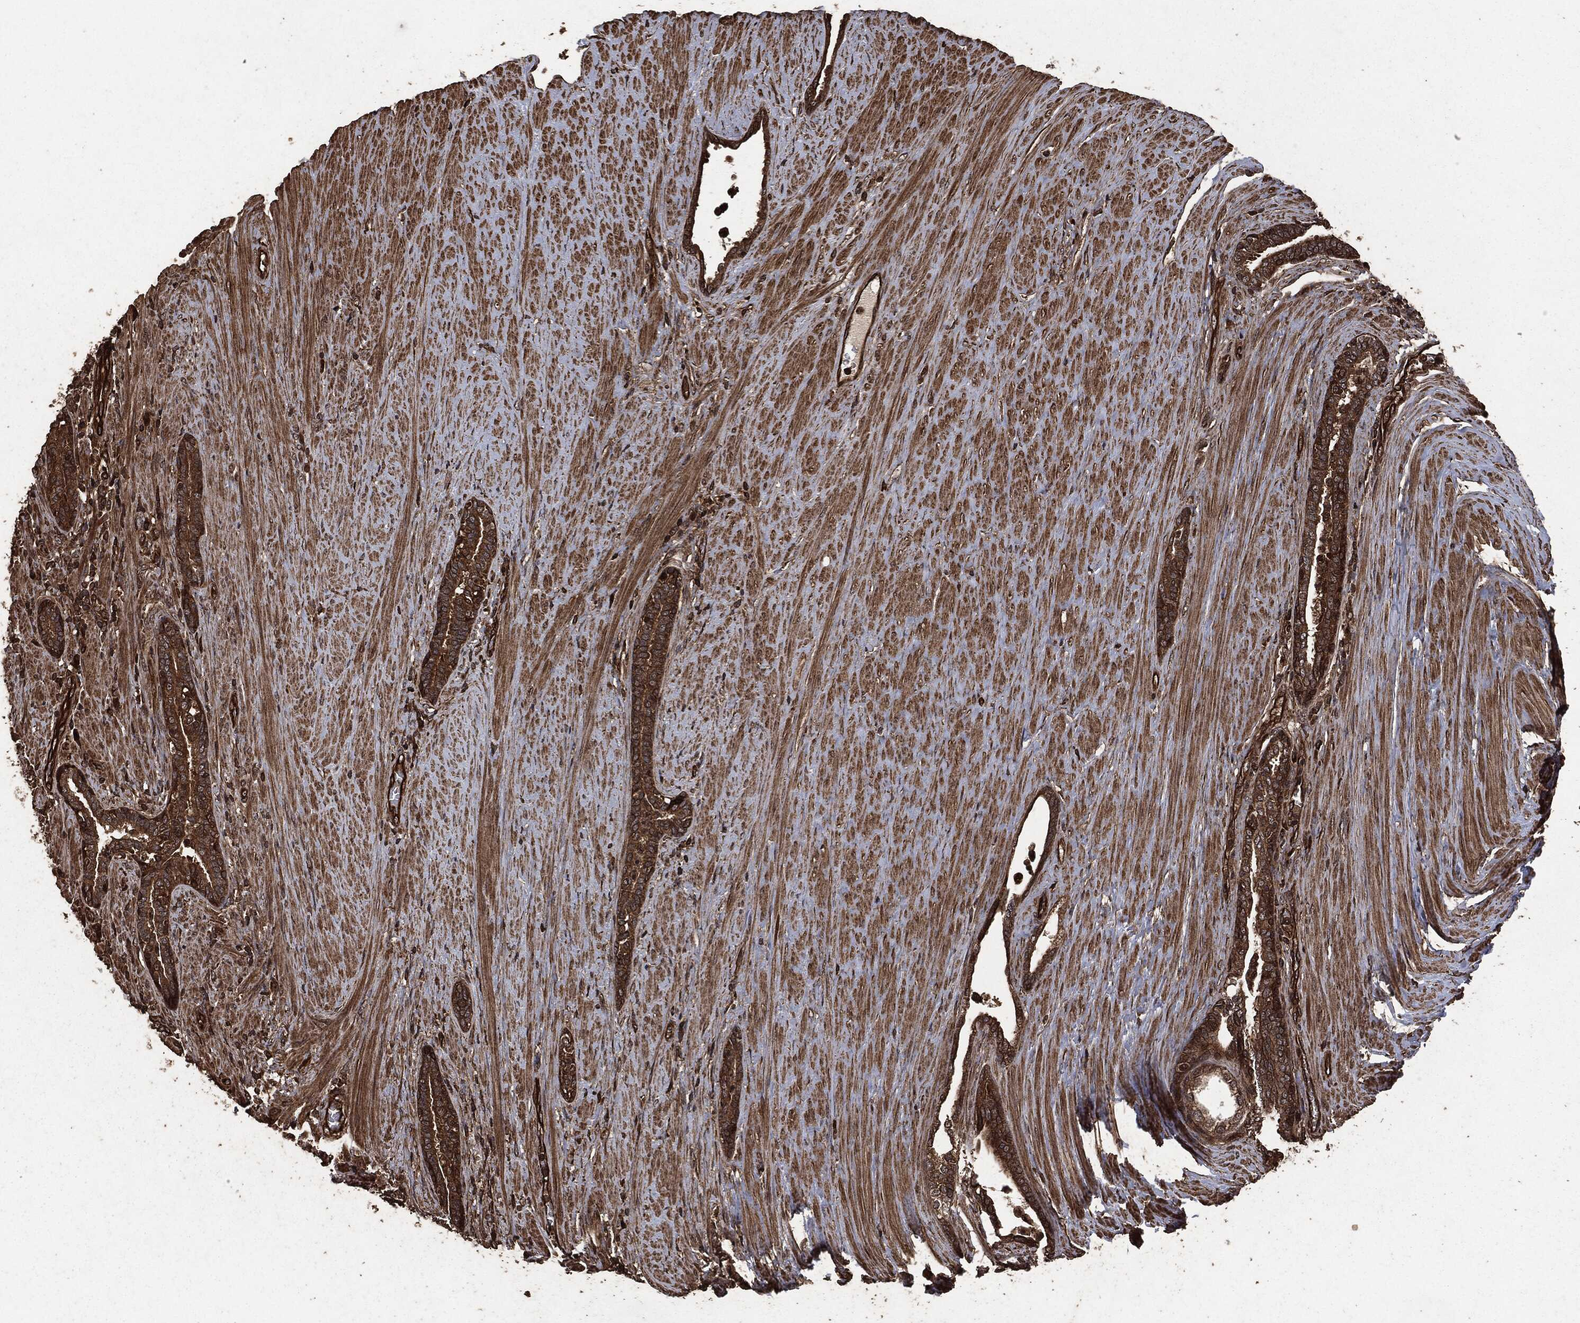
{"staining": {"intensity": "strong", "quantity": ">75%", "location": "cytoplasmic/membranous"}, "tissue": "prostate cancer", "cell_type": "Tumor cells", "image_type": "cancer", "snomed": [{"axis": "morphology", "description": "Adenocarcinoma, Low grade"}, {"axis": "topography", "description": "Prostate"}], "caption": "Low-grade adenocarcinoma (prostate) was stained to show a protein in brown. There is high levels of strong cytoplasmic/membranous positivity in about >75% of tumor cells. (IHC, brightfield microscopy, high magnification).", "gene": "HRAS", "patient": {"sex": "male", "age": 68}}